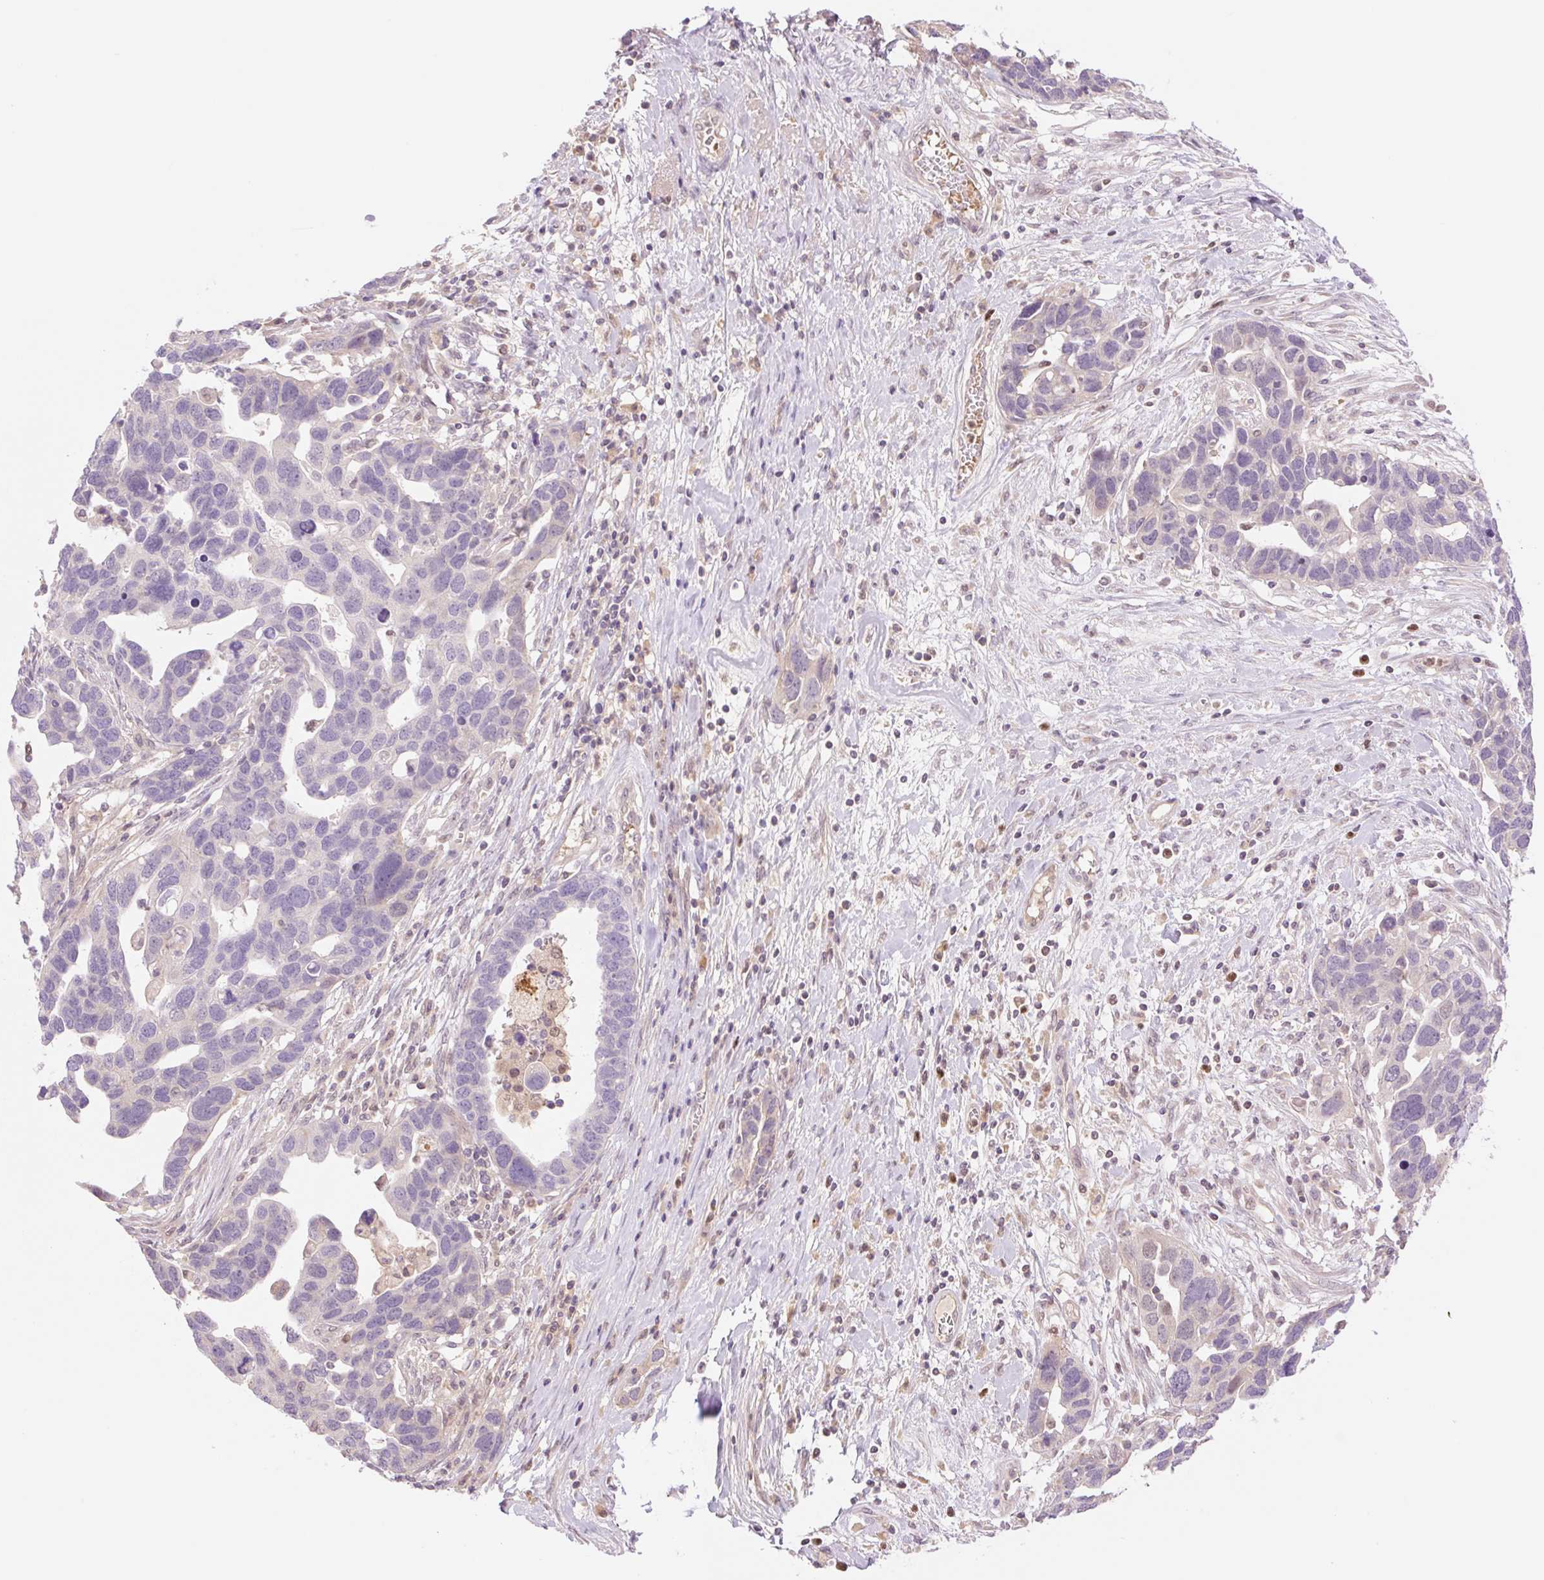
{"staining": {"intensity": "negative", "quantity": "none", "location": "none"}, "tissue": "ovarian cancer", "cell_type": "Tumor cells", "image_type": "cancer", "snomed": [{"axis": "morphology", "description": "Cystadenocarcinoma, serous, NOS"}, {"axis": "topography", "description": "Ovary"}], "caption": "An IHC micrograph of ovarian cancer (serous cystadenocarcinoma) is shown. There is no staining in tumor cells of ovarian cancer (serous cystadenocarcinoma). Nuclei are stained in blue.", "gene": "HEBP1", "patient": {"sex": "female", "age": 54}}